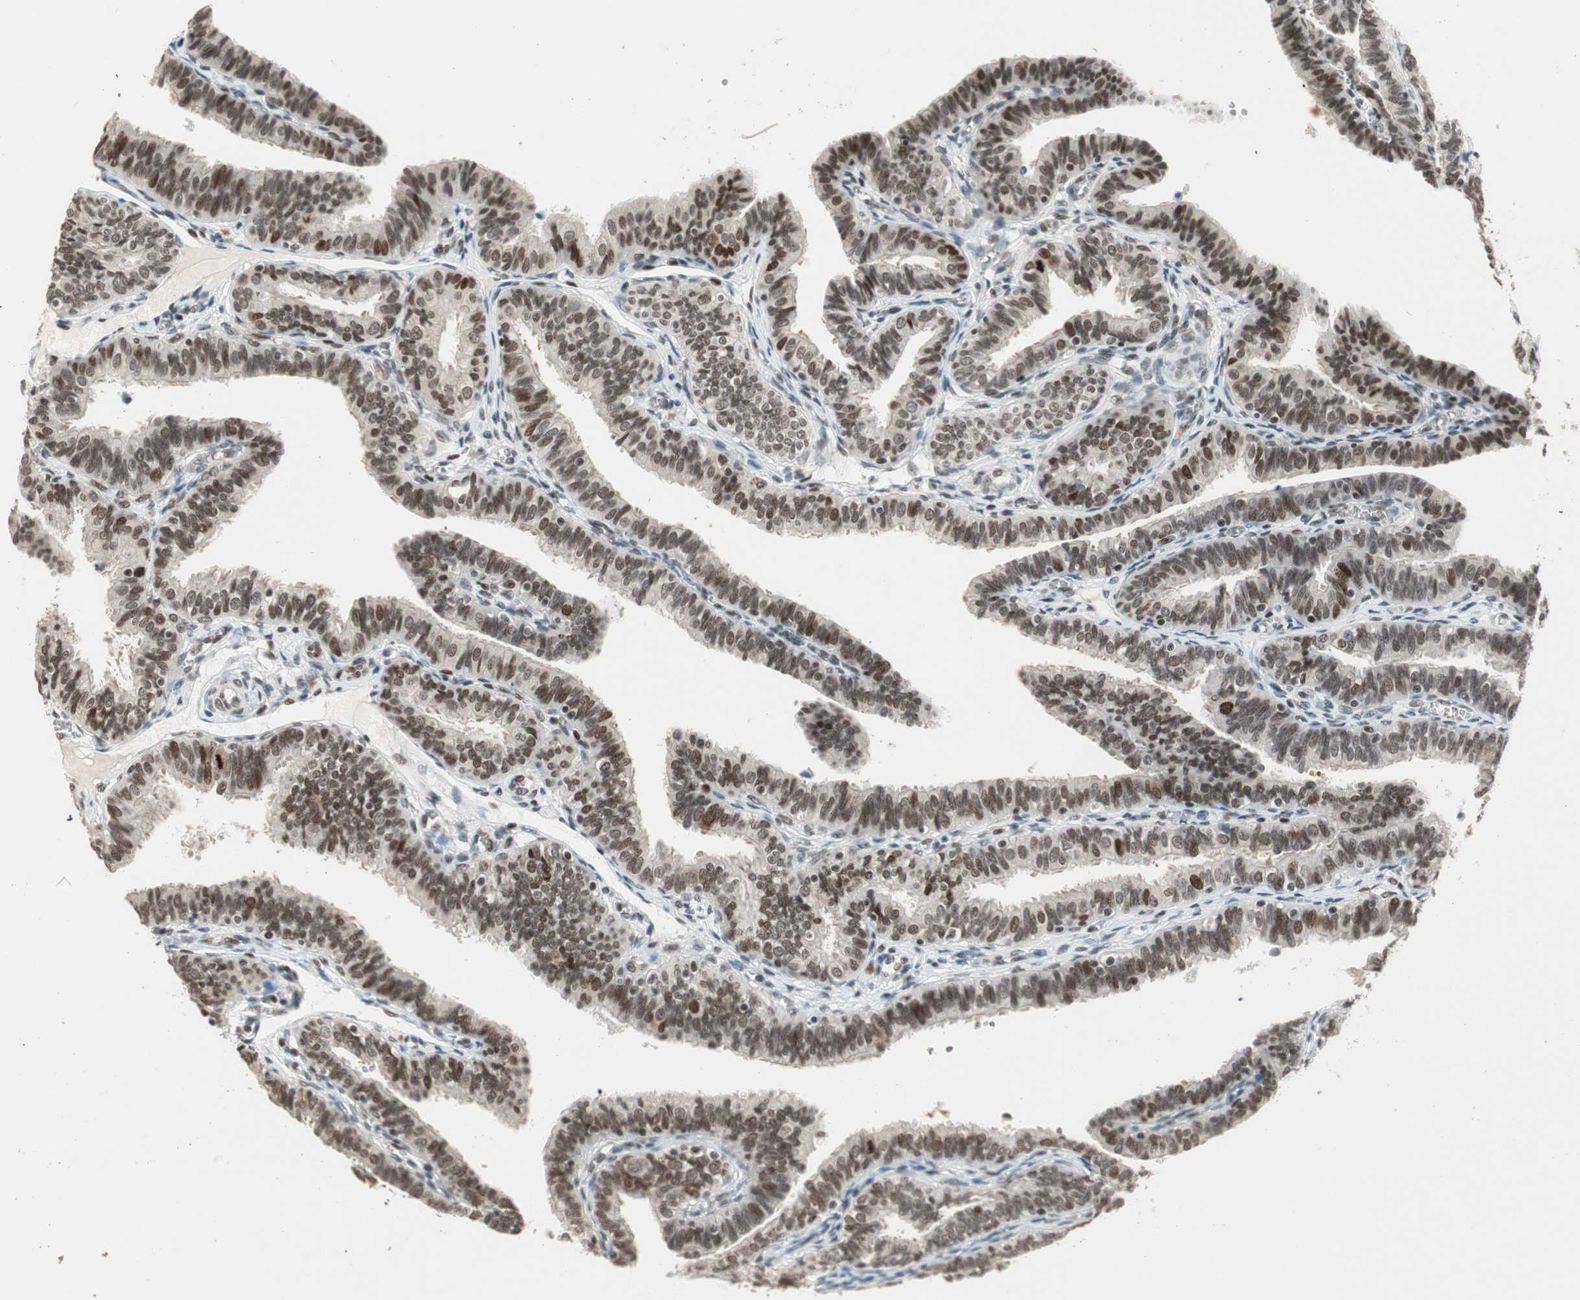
{"staining": {"intensity": "moderate", "quantity": ">75%", "location": "nuclear"}, "tissue": "fallopian tube", "cell_type": "Glandular cells", "image_type": "normal", "snomed": [{"axis": "morphology", "description": "Normal tissue, NOS"}, {"axis": "topography", "description": "Fallopian tube"}], "caption": "A medium amount of moderate nuclear expression is identified in approximately >75% of glandular cells in benign fallopian tube. (DAB (3,3'-diaminobenzidine) = brown stain, brightfield microscopy at high magnification).", "gene": "MDC1", "patient": {"sex": "female", "age": 46}}